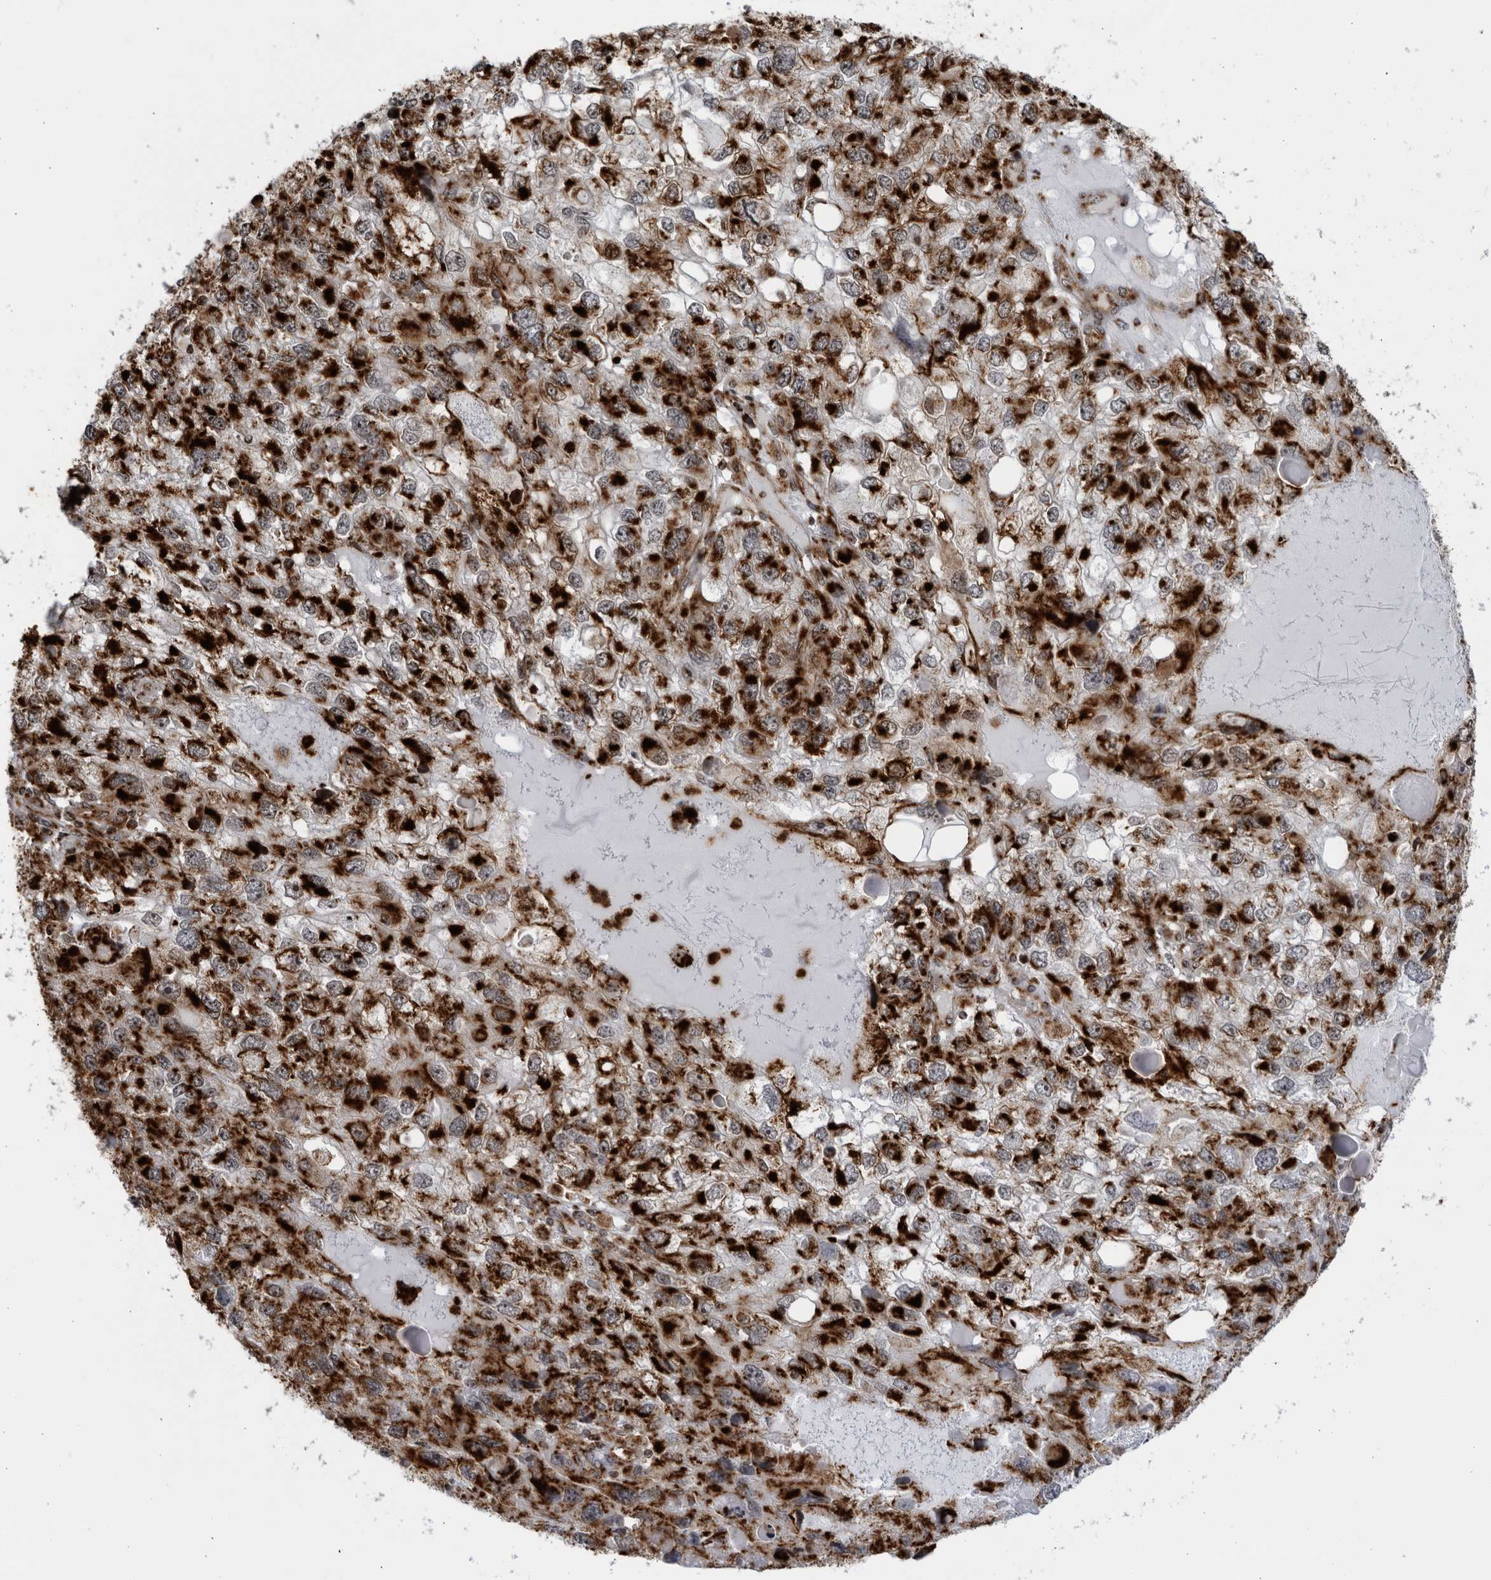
{"staining": {"intensity": "strong", "quantity": ">75%", "location": "cytoplasmic/membranous"}, "tissue": "endometrial cancer", "cell_type": "Tumor cells", "image_type": "cancer", "snomed": [{"axis": "morphology", "description": "Adenocarcinoma, NOS"}, {"axis": "topography", "description": "Endometrium"}], "caption": "The photomicrograph shows staining of adenocarcinoma (endometrial), revealing strong cytoplasmic/membranous protein positivity (brown color) within tumor cells. Immunohistochemistry stains the protein of interest in brown and the nuclei are stained blue.", "gene": "RBM34", "patient": {"sex": "female", "age": 49}}